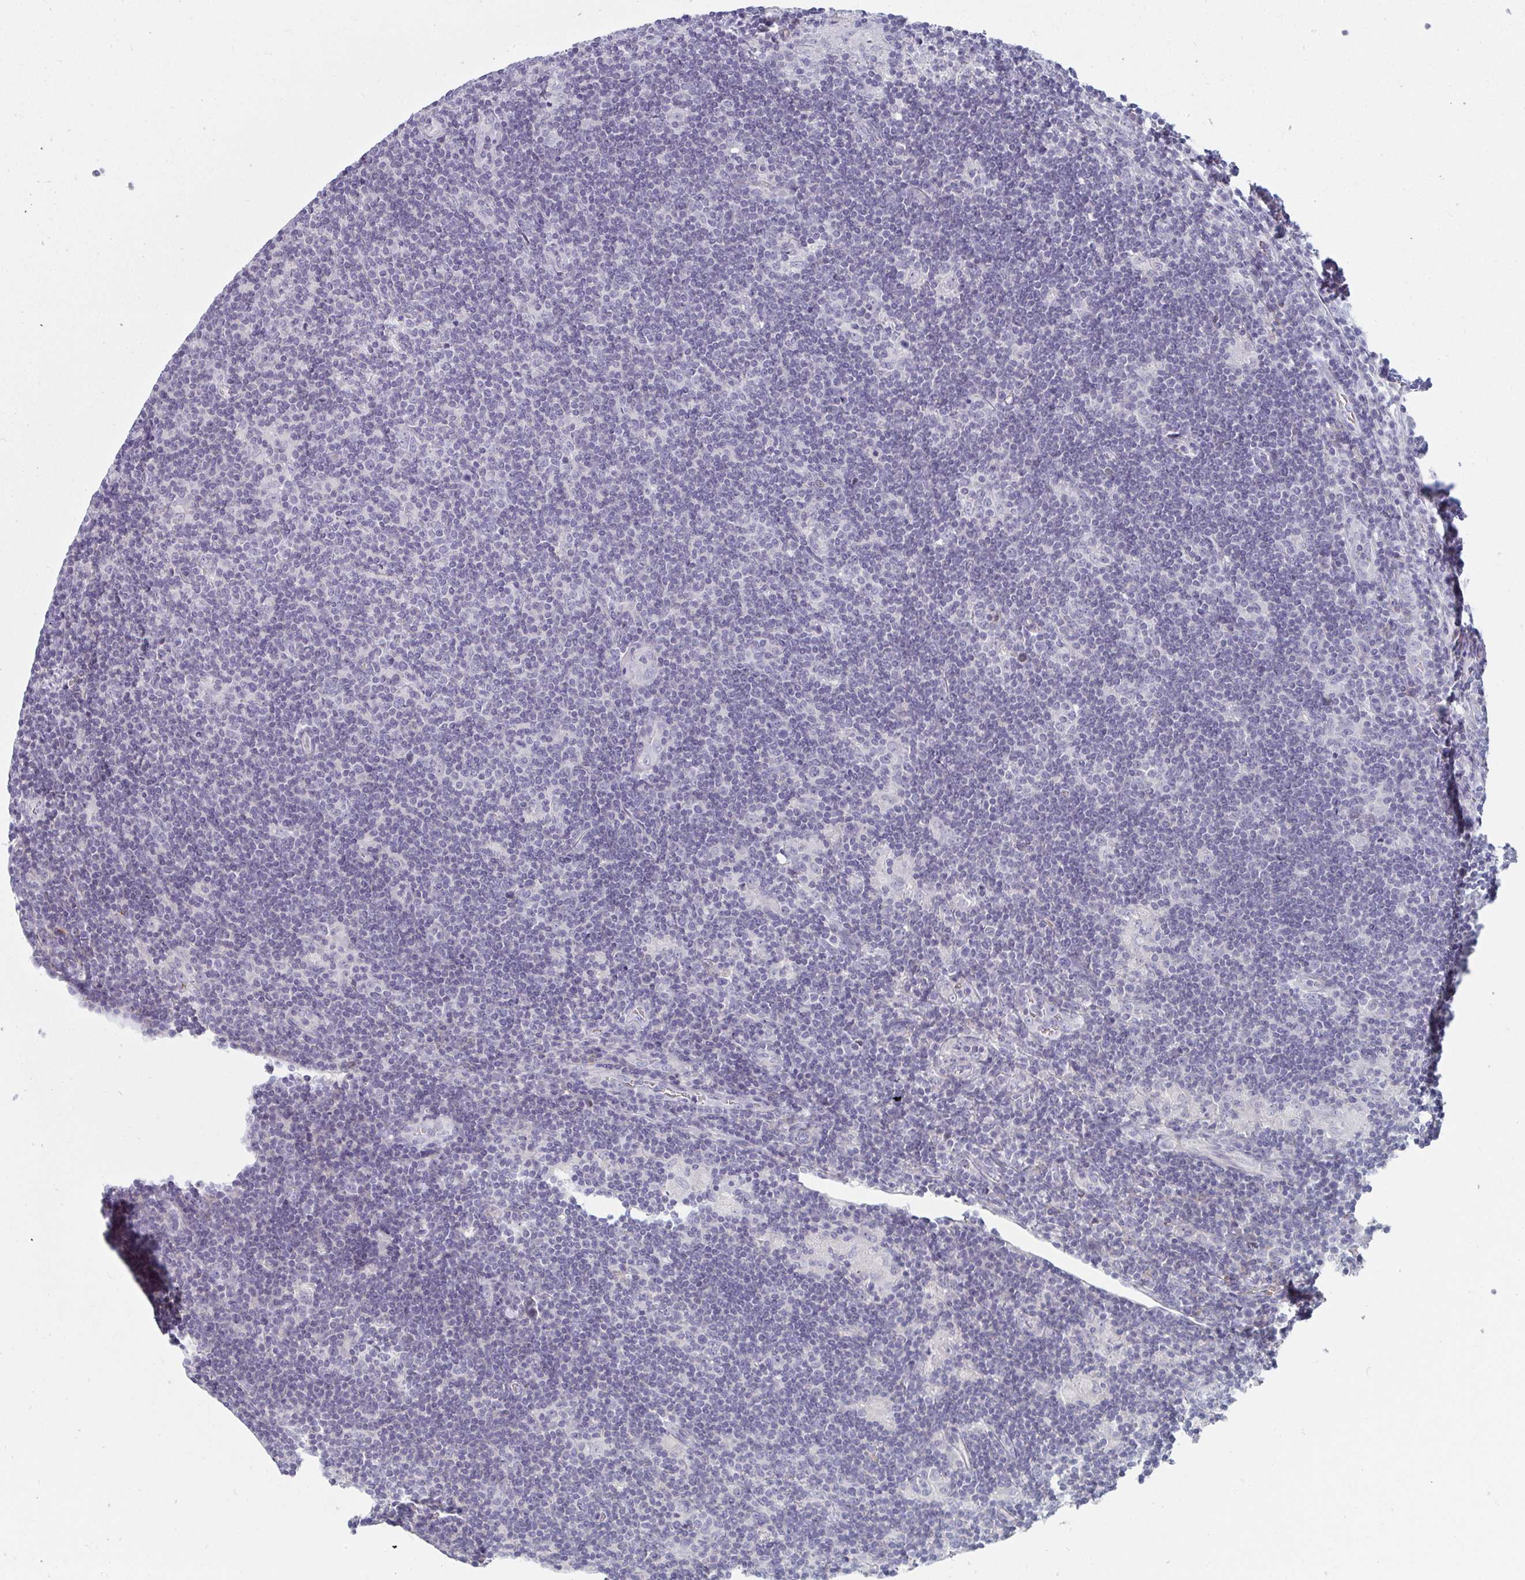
{"staining": {"intensity": "negative", "quantity": "none", "location": "none"}, "tissue": "lymphoma", "cell_type": "Tumor cells", "image_type": "cancer", "snomed": [{"axis": "morphology", "description": "Hodgkin's disease, NOS"}, {"axis": "topography", "description": "Lymph node"}], "caption": "DAB (3,3'-diaminobenzidine) immunohistochemical staining of lymphoma displays no significant staining in tumor cells.", "gene": "SHB", "patient": {"sex": "male", "age": 40}}